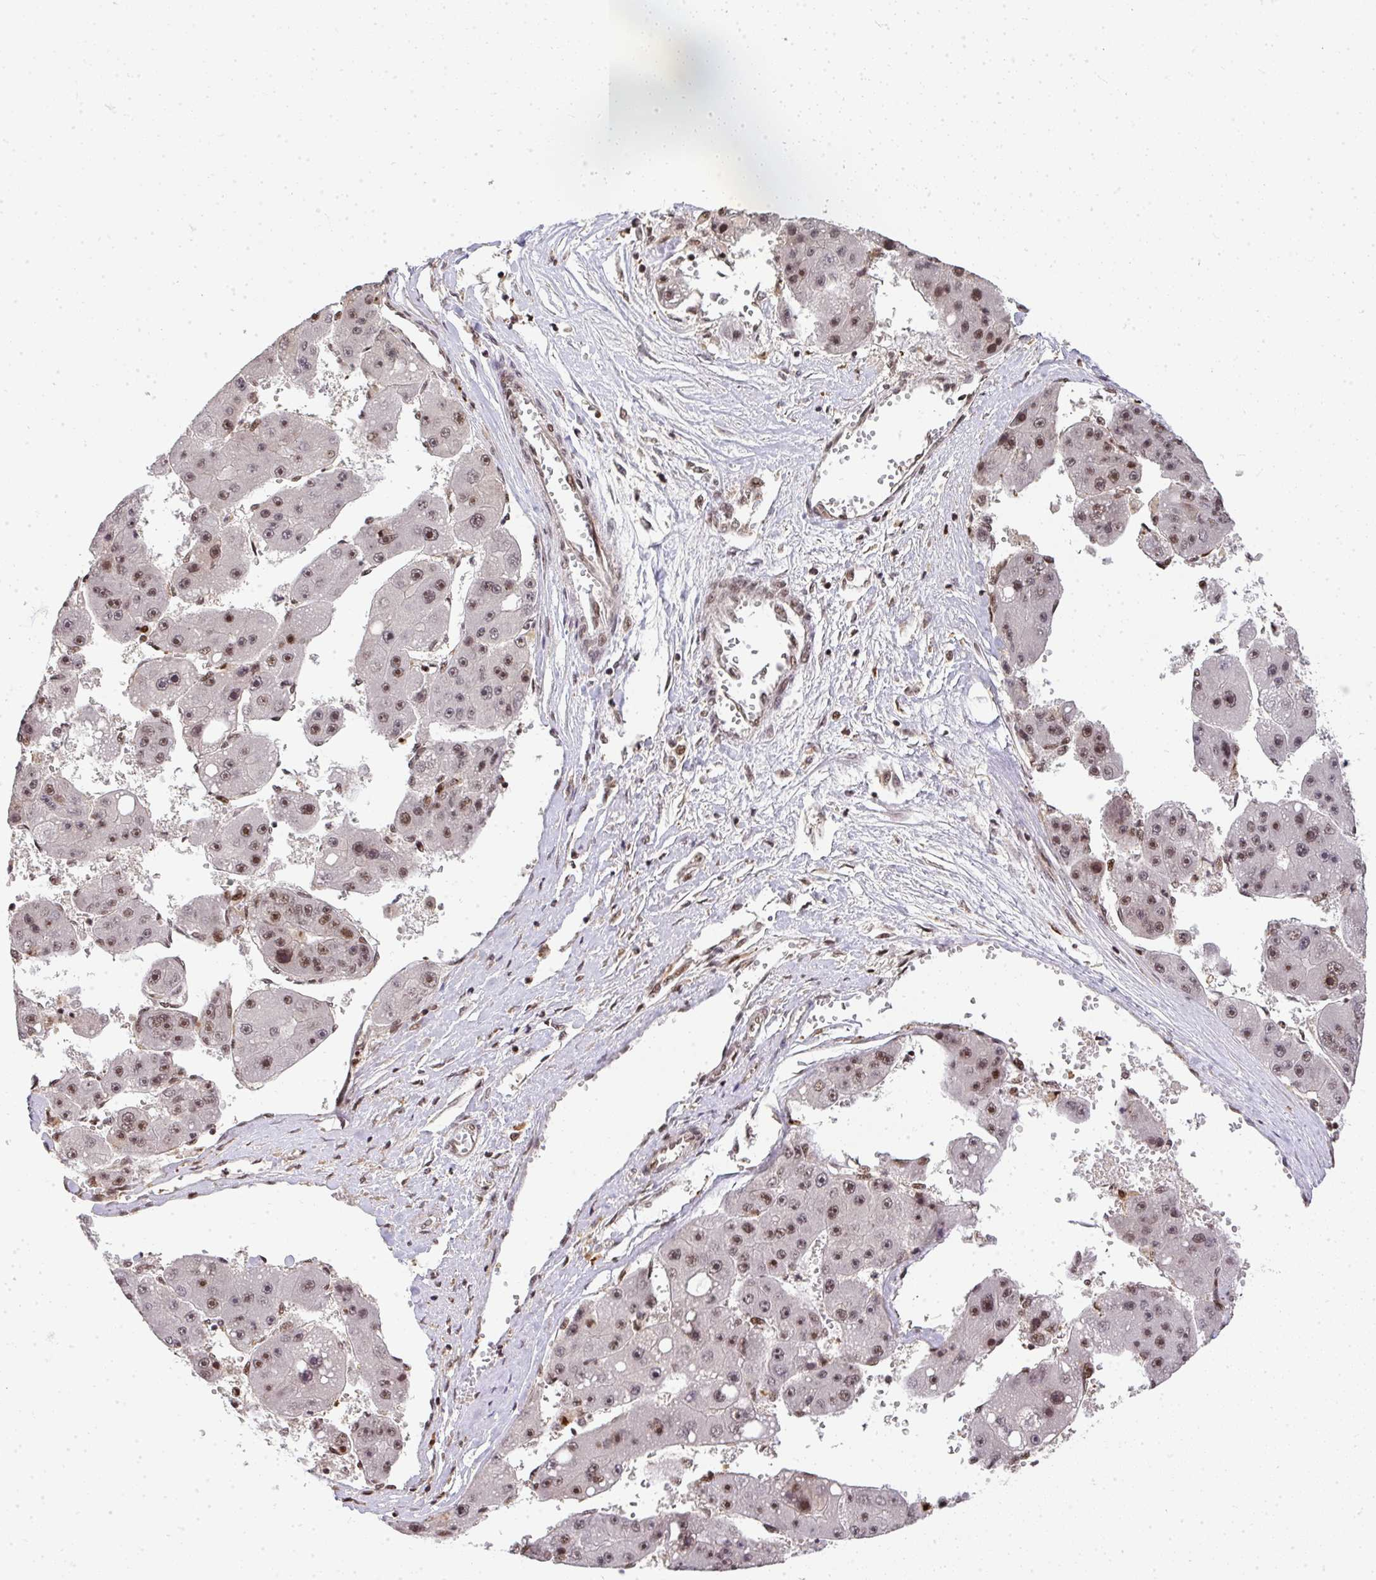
{"staining": {"intensity": "strong", "quantity": "25%-75%", "location": "nuclear"}, "tissue": "liver cancer", "cell_type": "Tumor cells", "image_type": "cancer", "snomed": [{"axis": "morphology", "description": "Carcinoma, Hepatocellular, NOS"}, {"axis": "topography", "description": "Liver"}], "caption": "Strong nuclear protein positivity is appreciated in approximately 25%-75% of tumor cells in liver cancer (hepatocellular carcinoma). The staining was performed using DAB (3,3'-diaminobenzidine), with brown indicating positive protein expression. Nuclei are stained blue with hematoxylin.", "gene": "U2AF1", "patient": {"sex": "female", "age": 61}}